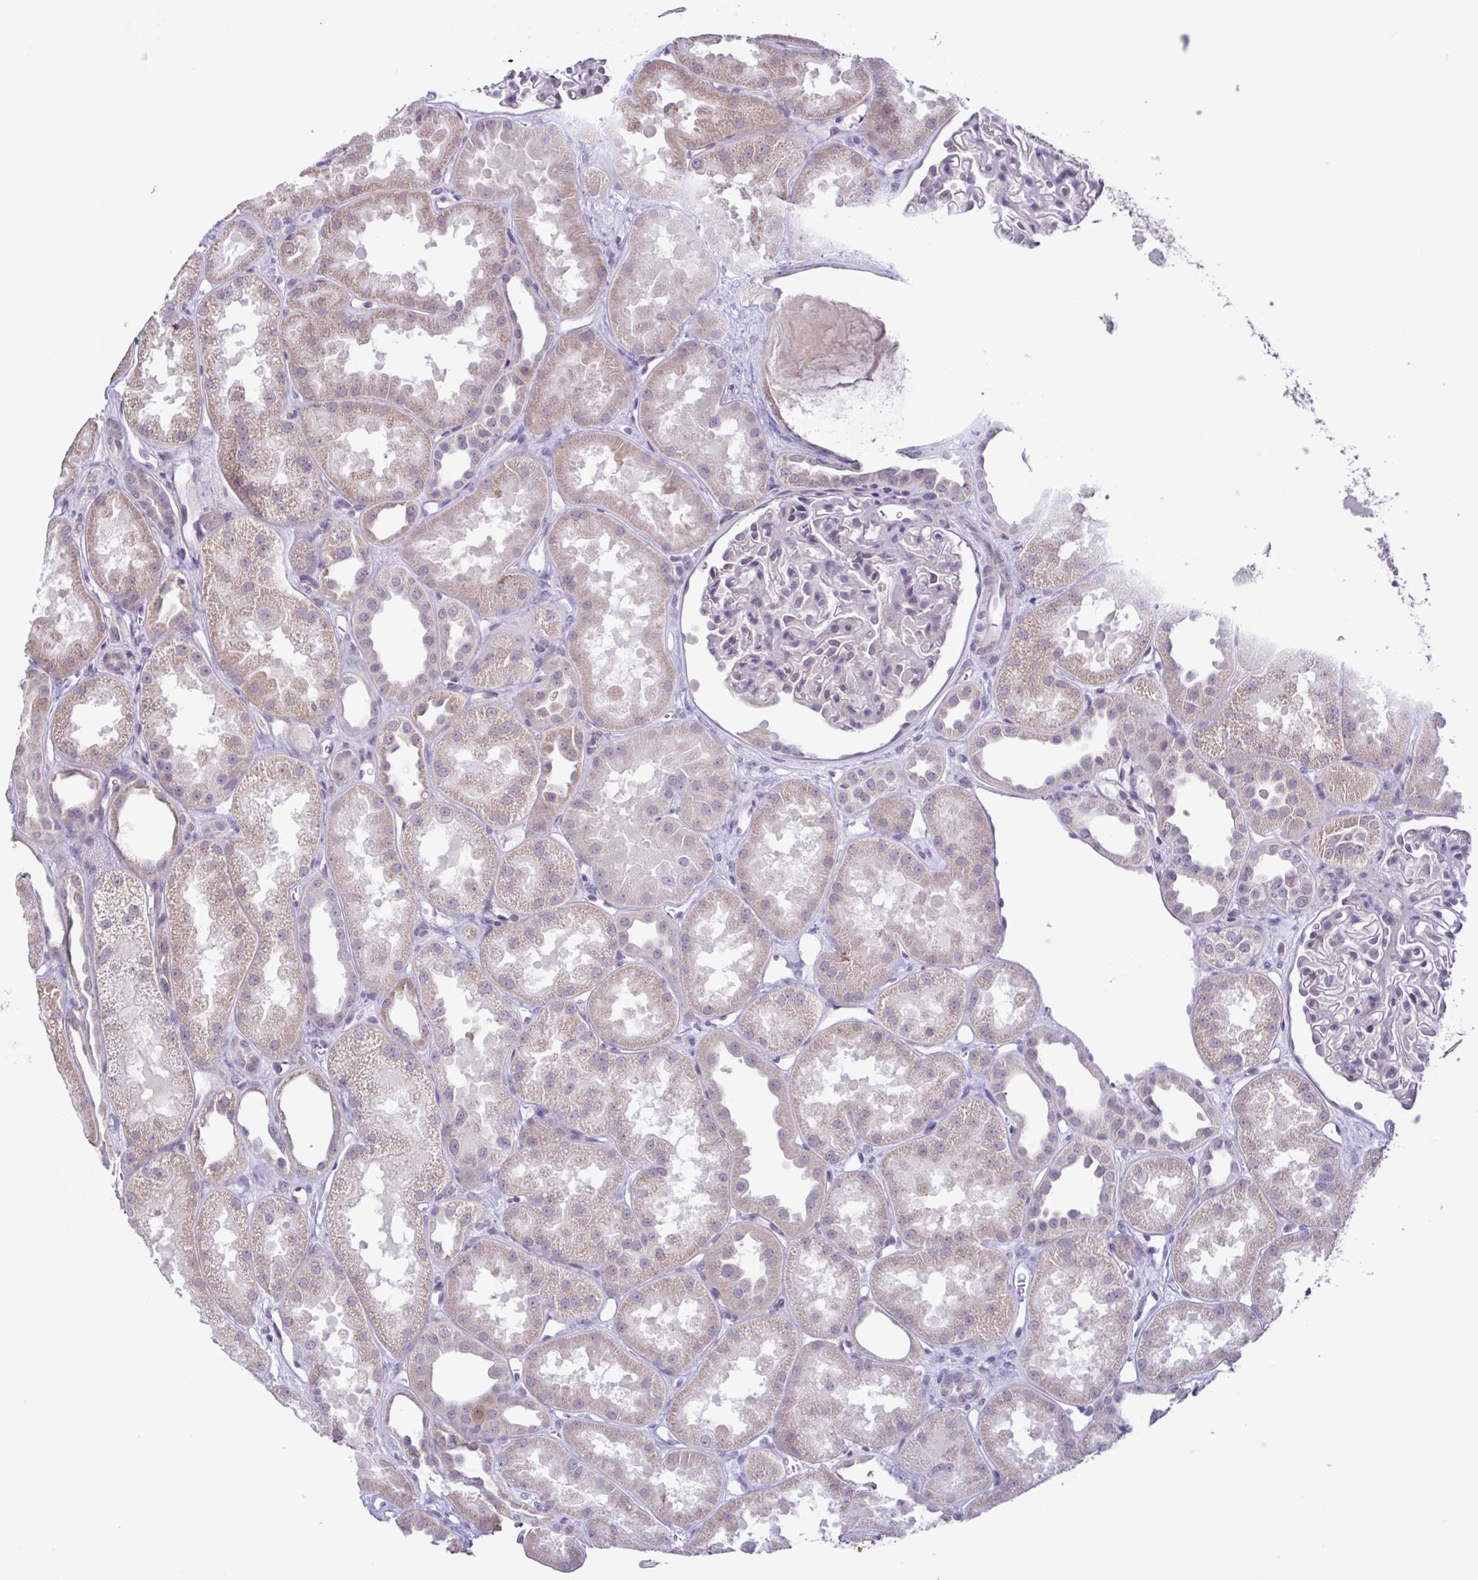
{"staining": {"intensity": "negative", "quantity": "none", "location": "none"}, "tissue": "kidney", "cell_type": "Cells in glomeruli", "image_type": "normal", "snomed": [{"axis": "morphology", "description": "Normal tissue, NOS"}, {"axis": "topography", "description": "Kidney"}], "caption": "There is no significant staining in cells in glomeruli of kidney. (Stains: DAB IHC with hematoxylin counter stain, Microscopy: brightfield microscopy at high magnification).", "gene": "IL1RN", "patient": {"sex": "male", "age": 61}}